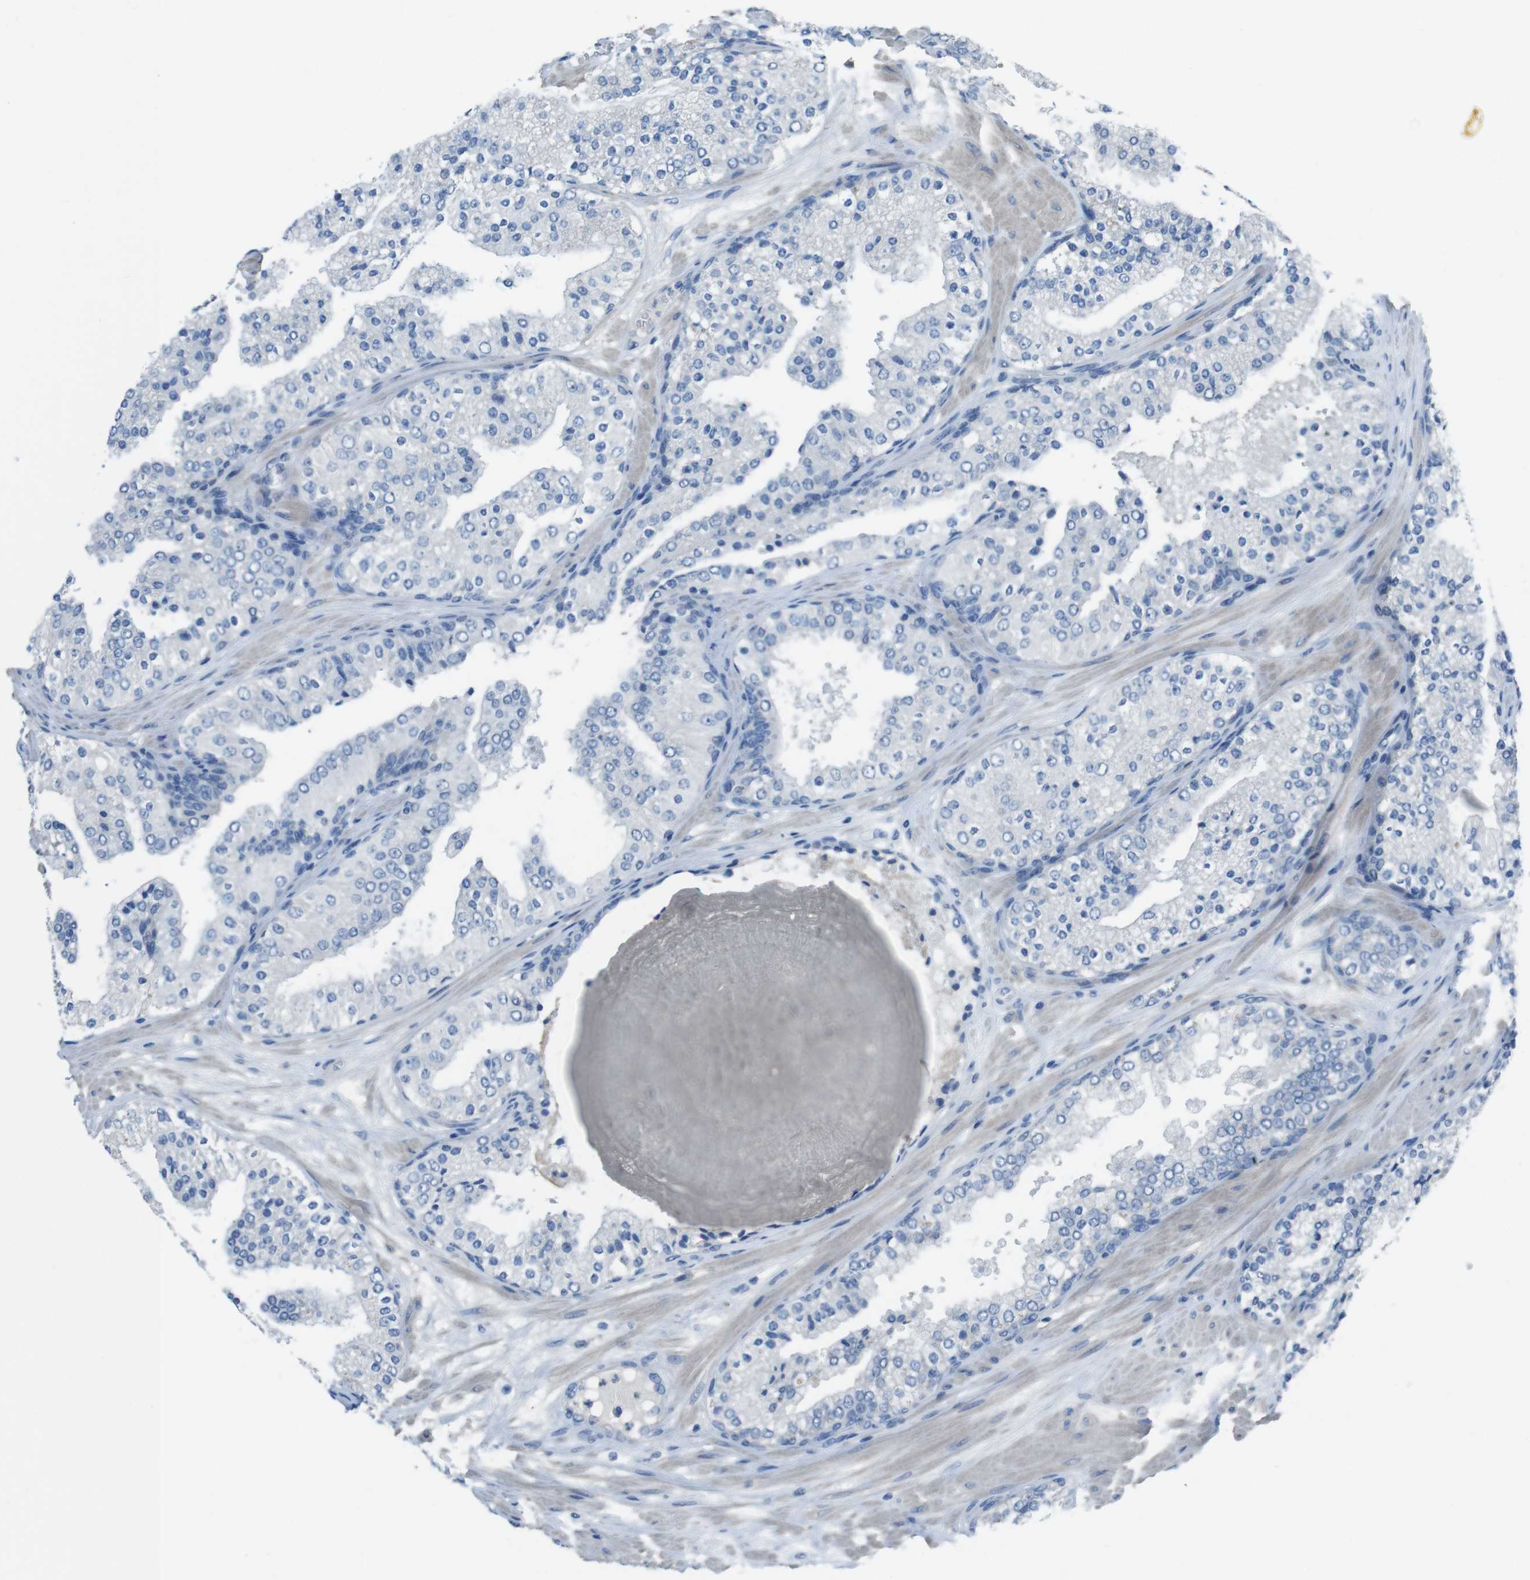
{"staining": {"intensity": "negative", "quantity": "none", "location": "none"}, "tissue": "prostate cancer", "cell_type": "Tumor cells", "image_type": "cancer", "snomed": [{"axis": "morphology", "description": "Adenocarcinoma, High grade"}, {"axis": "topography", "description": "Prostate"}], "caption": "This is an IHC micrograph of human high-grade adenocarcinoma (prostate). There is no expression in tumor cells.", "gene": "CYP2C8", "patient": {"sex": "male", "age": 65}}